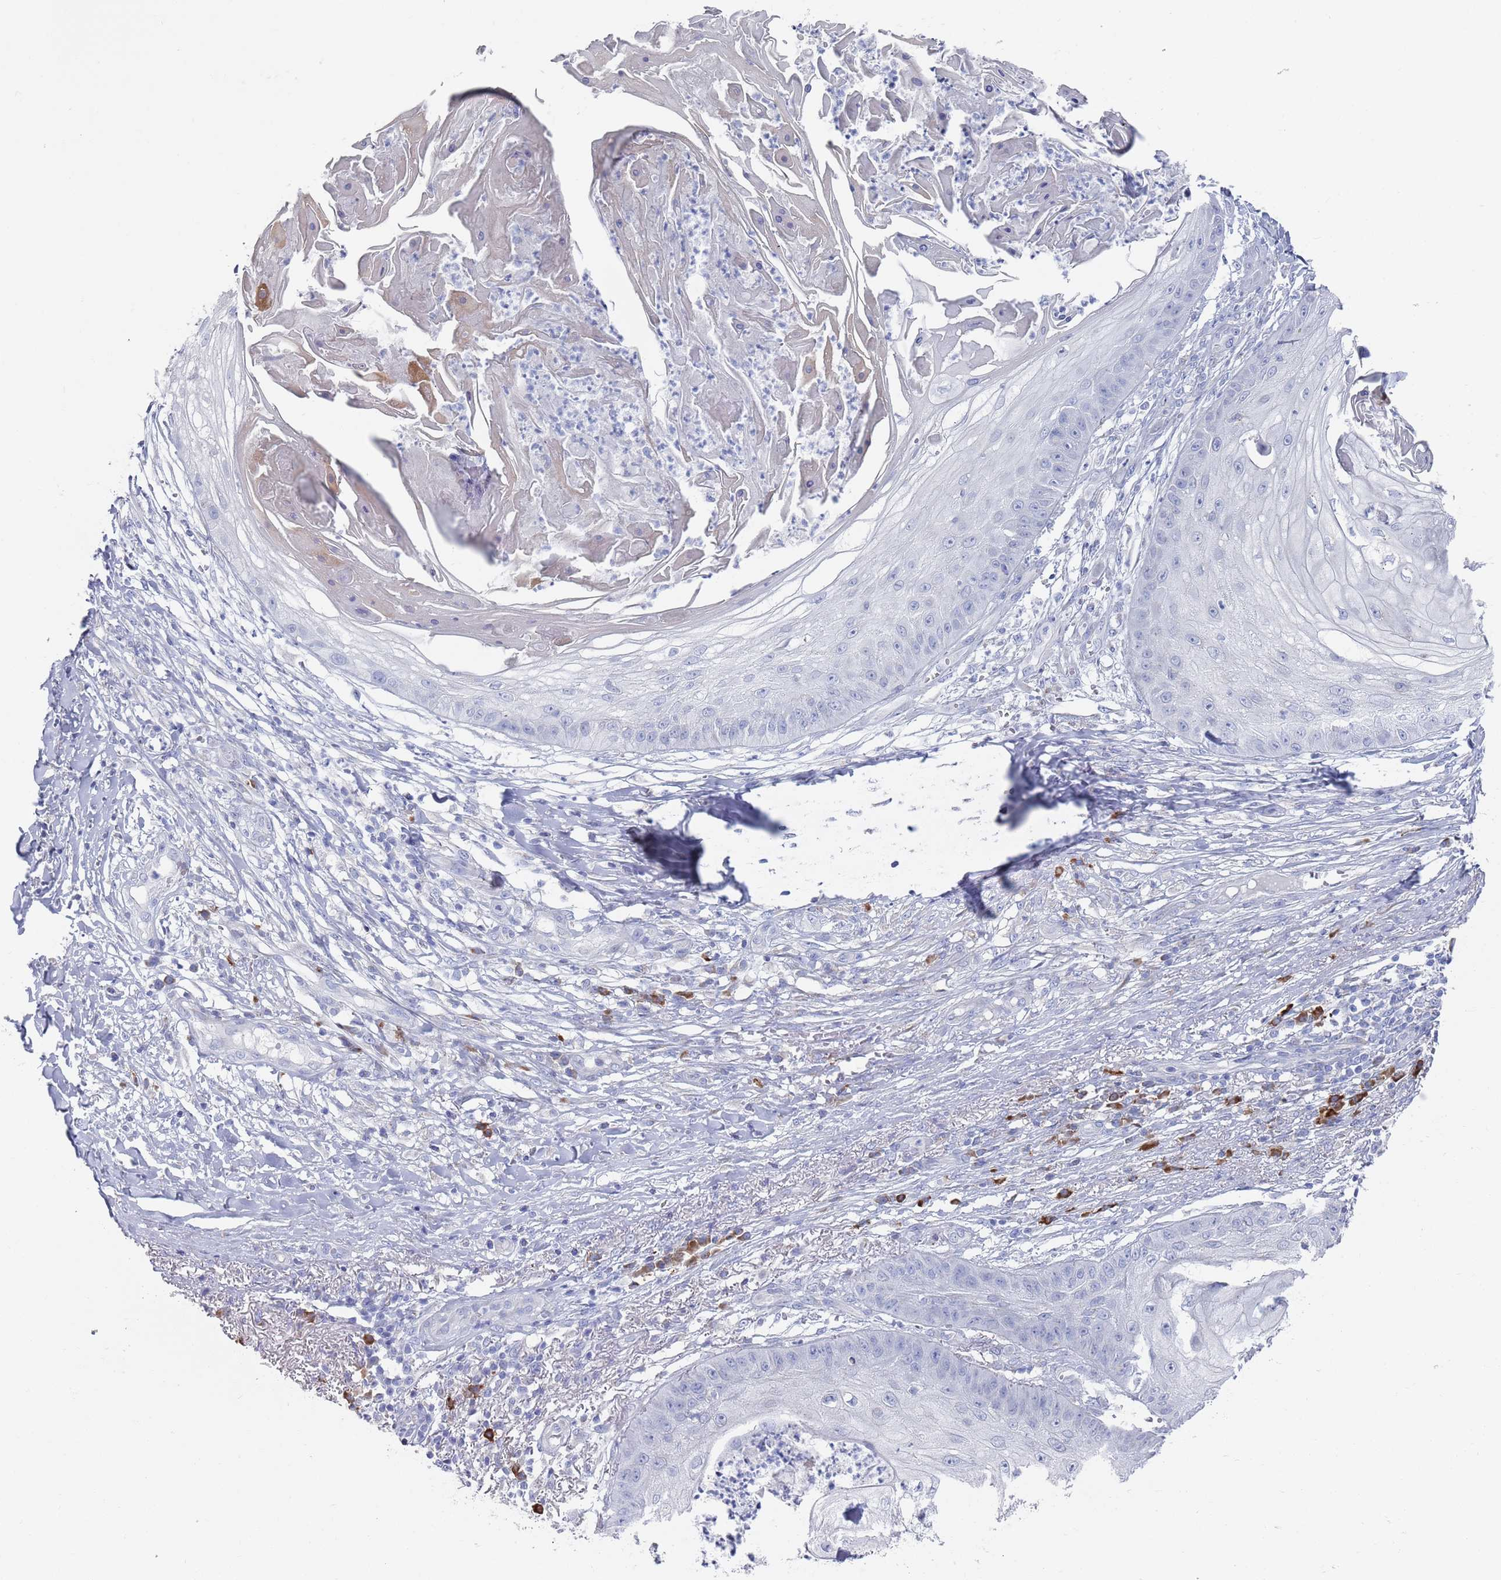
{"staining": {"intensity": "negative", "quantity": "none", "location": "none"}, "tissue": "skin cancer", "cell_type": "Tumor cells", "image_type": "cancer", "snomed": [{"axis": "morphology", "description": "Squamous cell carcinoma, NOS"}, {"axis": "topography", "description": "Skin"}], "caption": "Human skin cancer stained for a protein using IHC demonstrates no staining in tumor cells.", "gene": "MAT1A", "patient": {"sex": "male", "age": 70}}